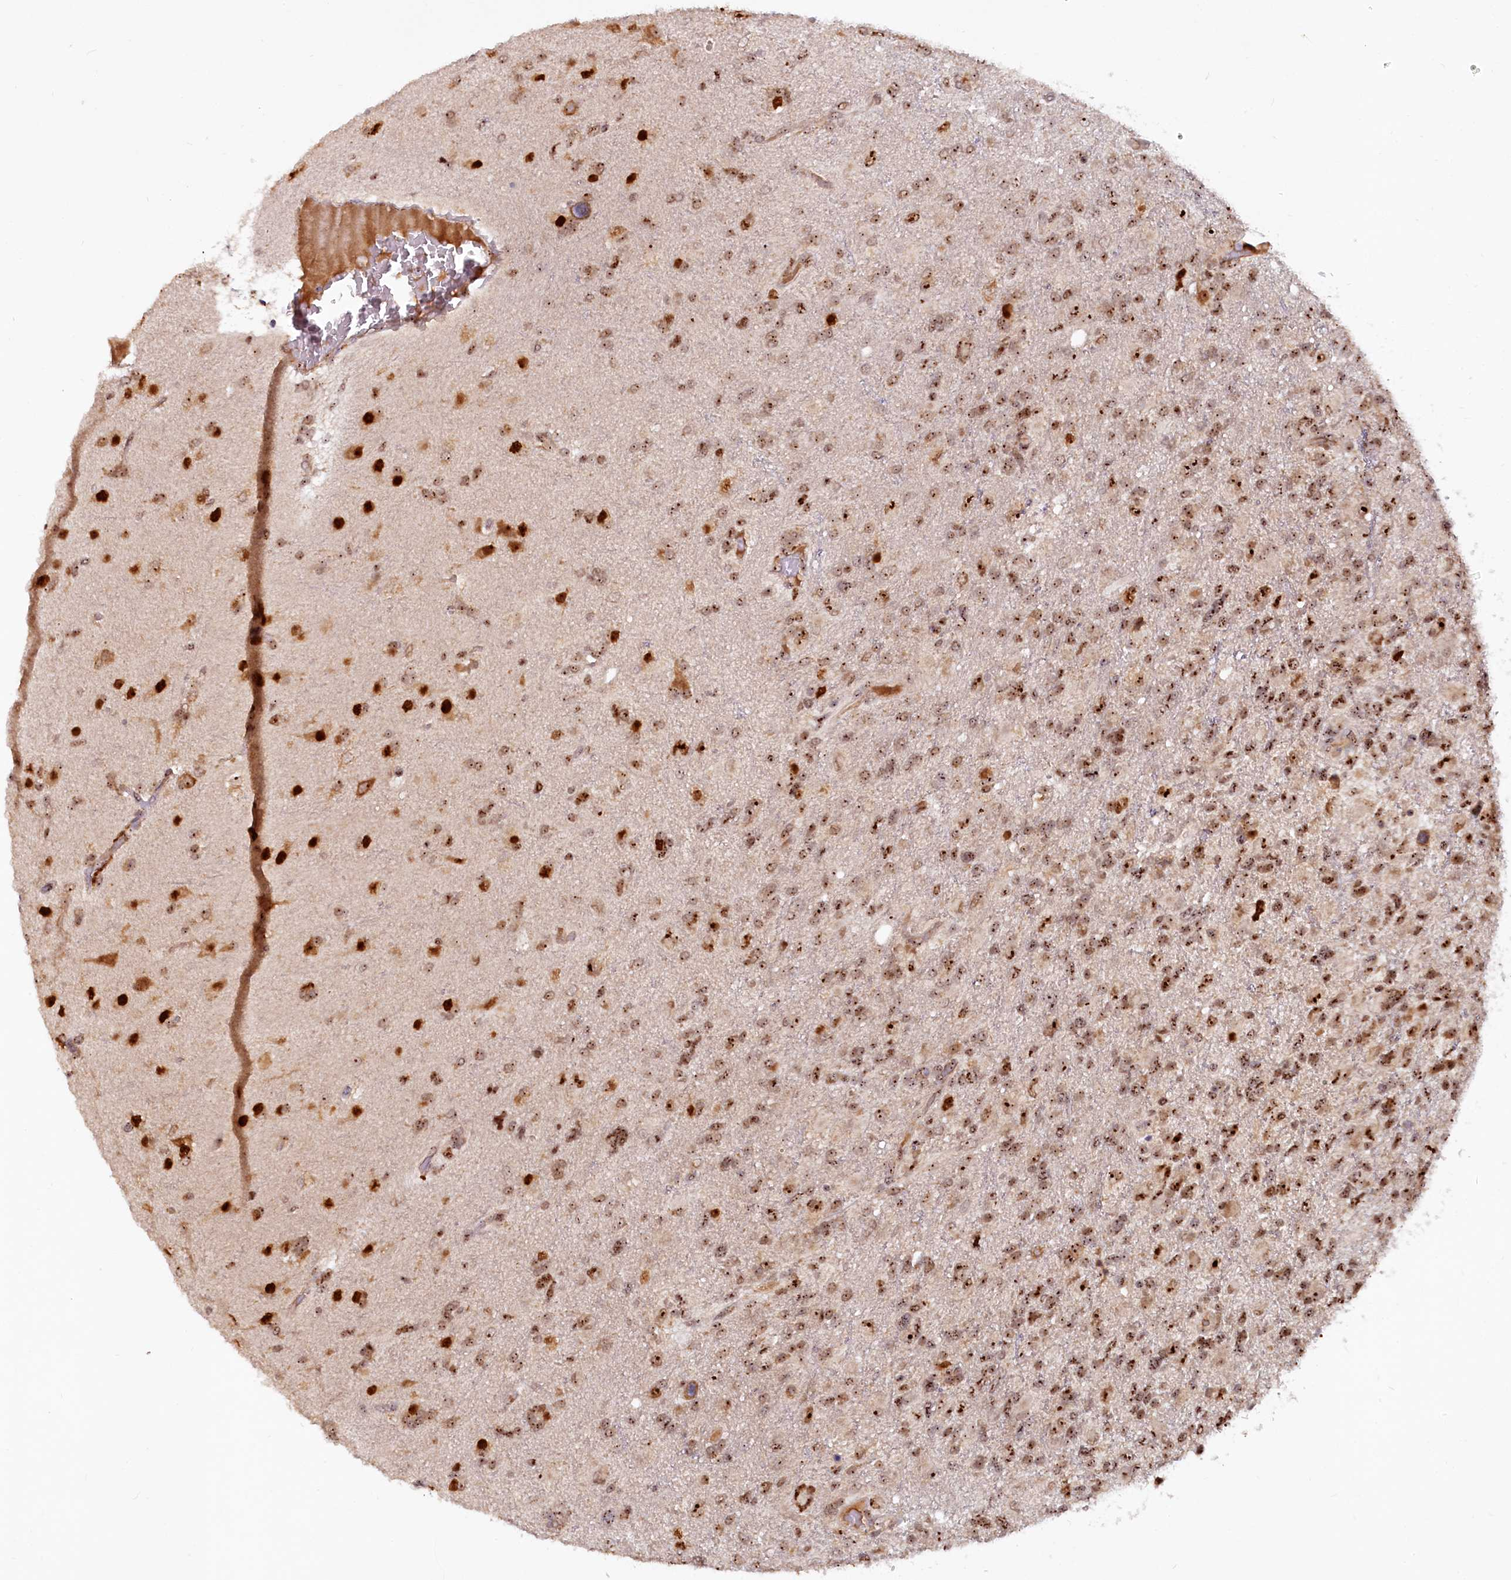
{"staining": {"intensity": "strong", "quantity": ">75%", "location": "nuclear"}, "tissue": "glioma", "cell_type": "Tumor cells", "image_type": "cancer", "snomed": [{"axis": "morphology", "description": "Glioma, malignant, High grade"}, {"axis": "topography", "description": "Brain"}], "caption": "This photomicrograph shows immunohistochemistry staining of glioma, with high strong nuclear expression in approximately >75% of tumor cells.", "gene": "TCOF1", "patient": {"sex": "male", "age": 61}}